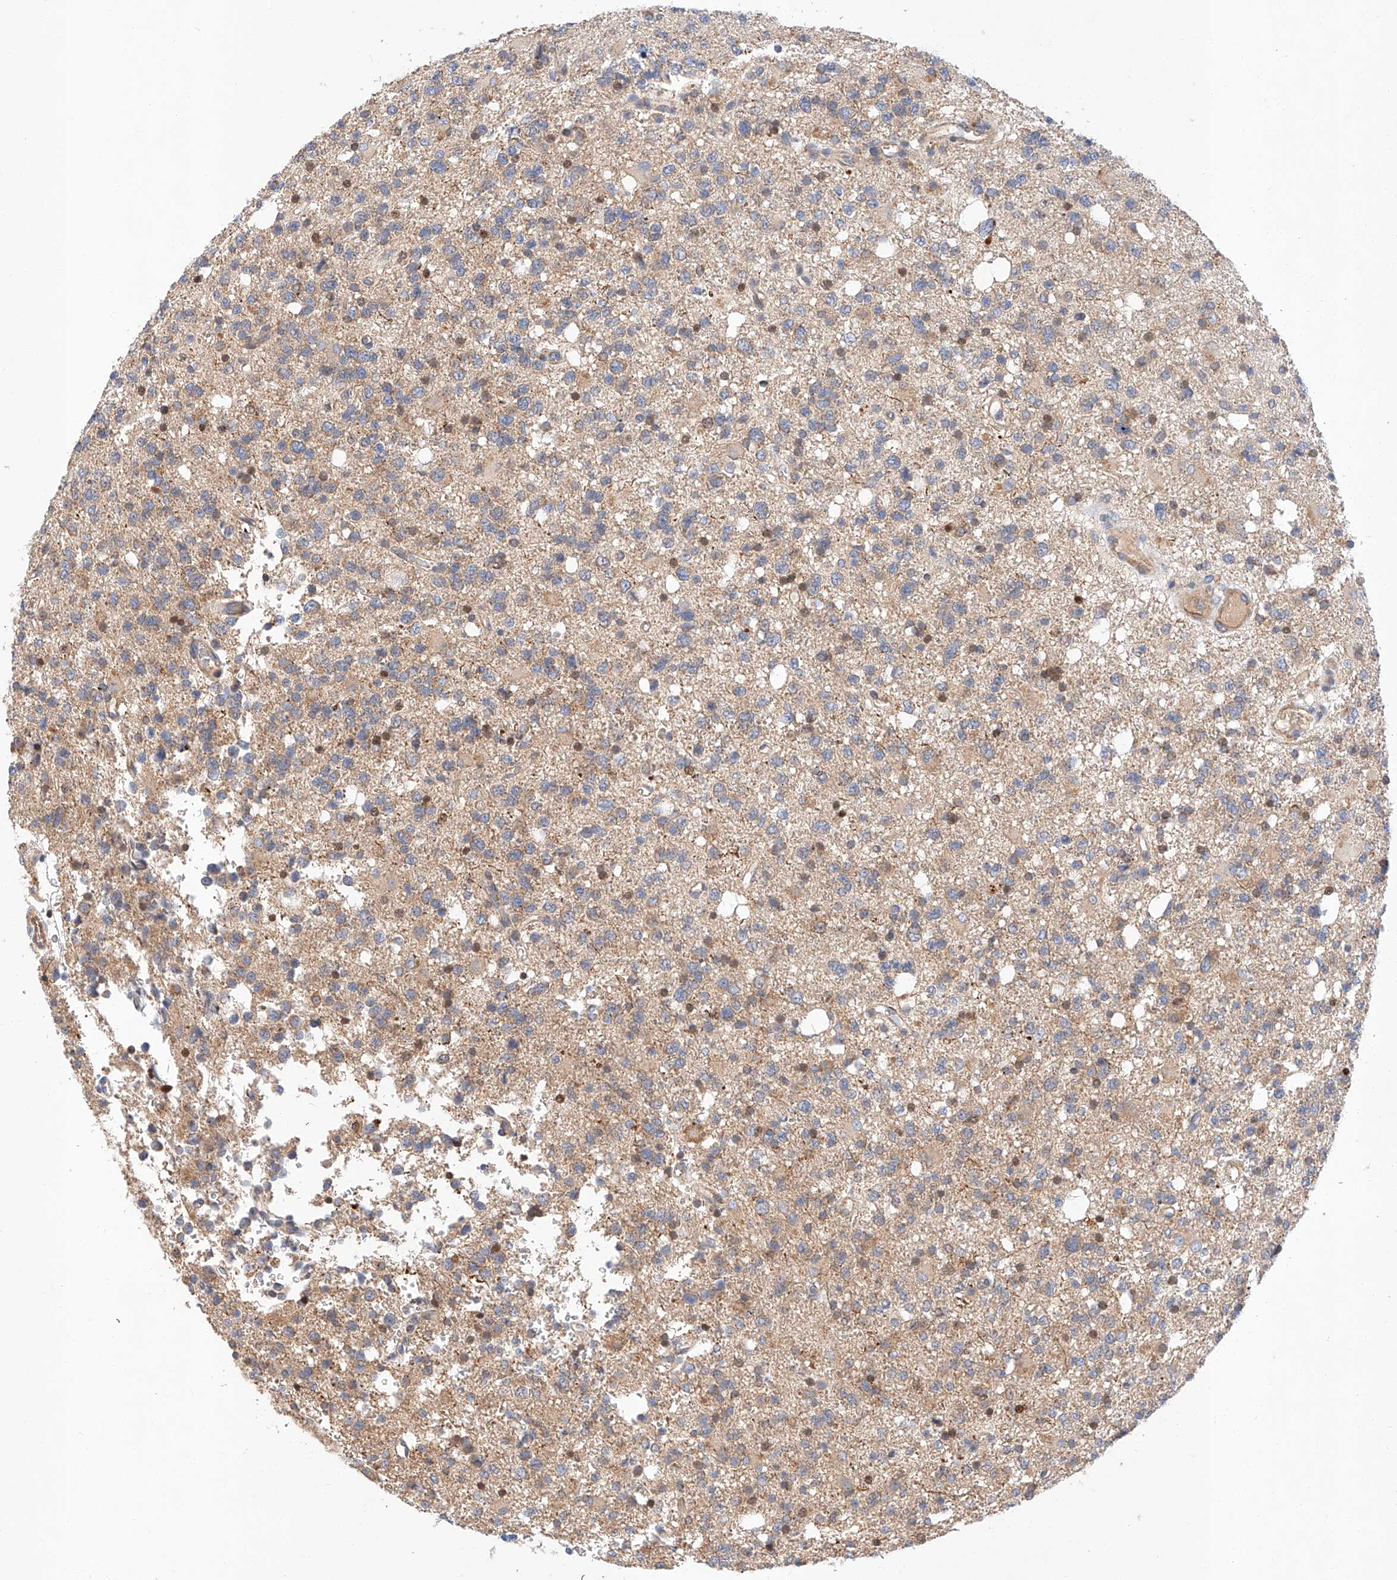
{"staining": {"intensity": "weak", "quantity": "25%-75%", "location": "cytoplasmic/membranous"}, "tissue": "glioma", "cell_type": "Tumor cells", "image_type": "cancer", "snomed": [{"axis": "morphology", "description": "Glioma, malignant, High grade"}, {"axis": "topography", "description": "Brain"}], "caption": "High-grade glioma (malignant) stained with a brown dye reveals weak cytoplasmic/membranous positive staining in approximately 25%-75% of tumor cells.", "gene": "C6orf118", "patient": {"sex": "female", "age": 62}}